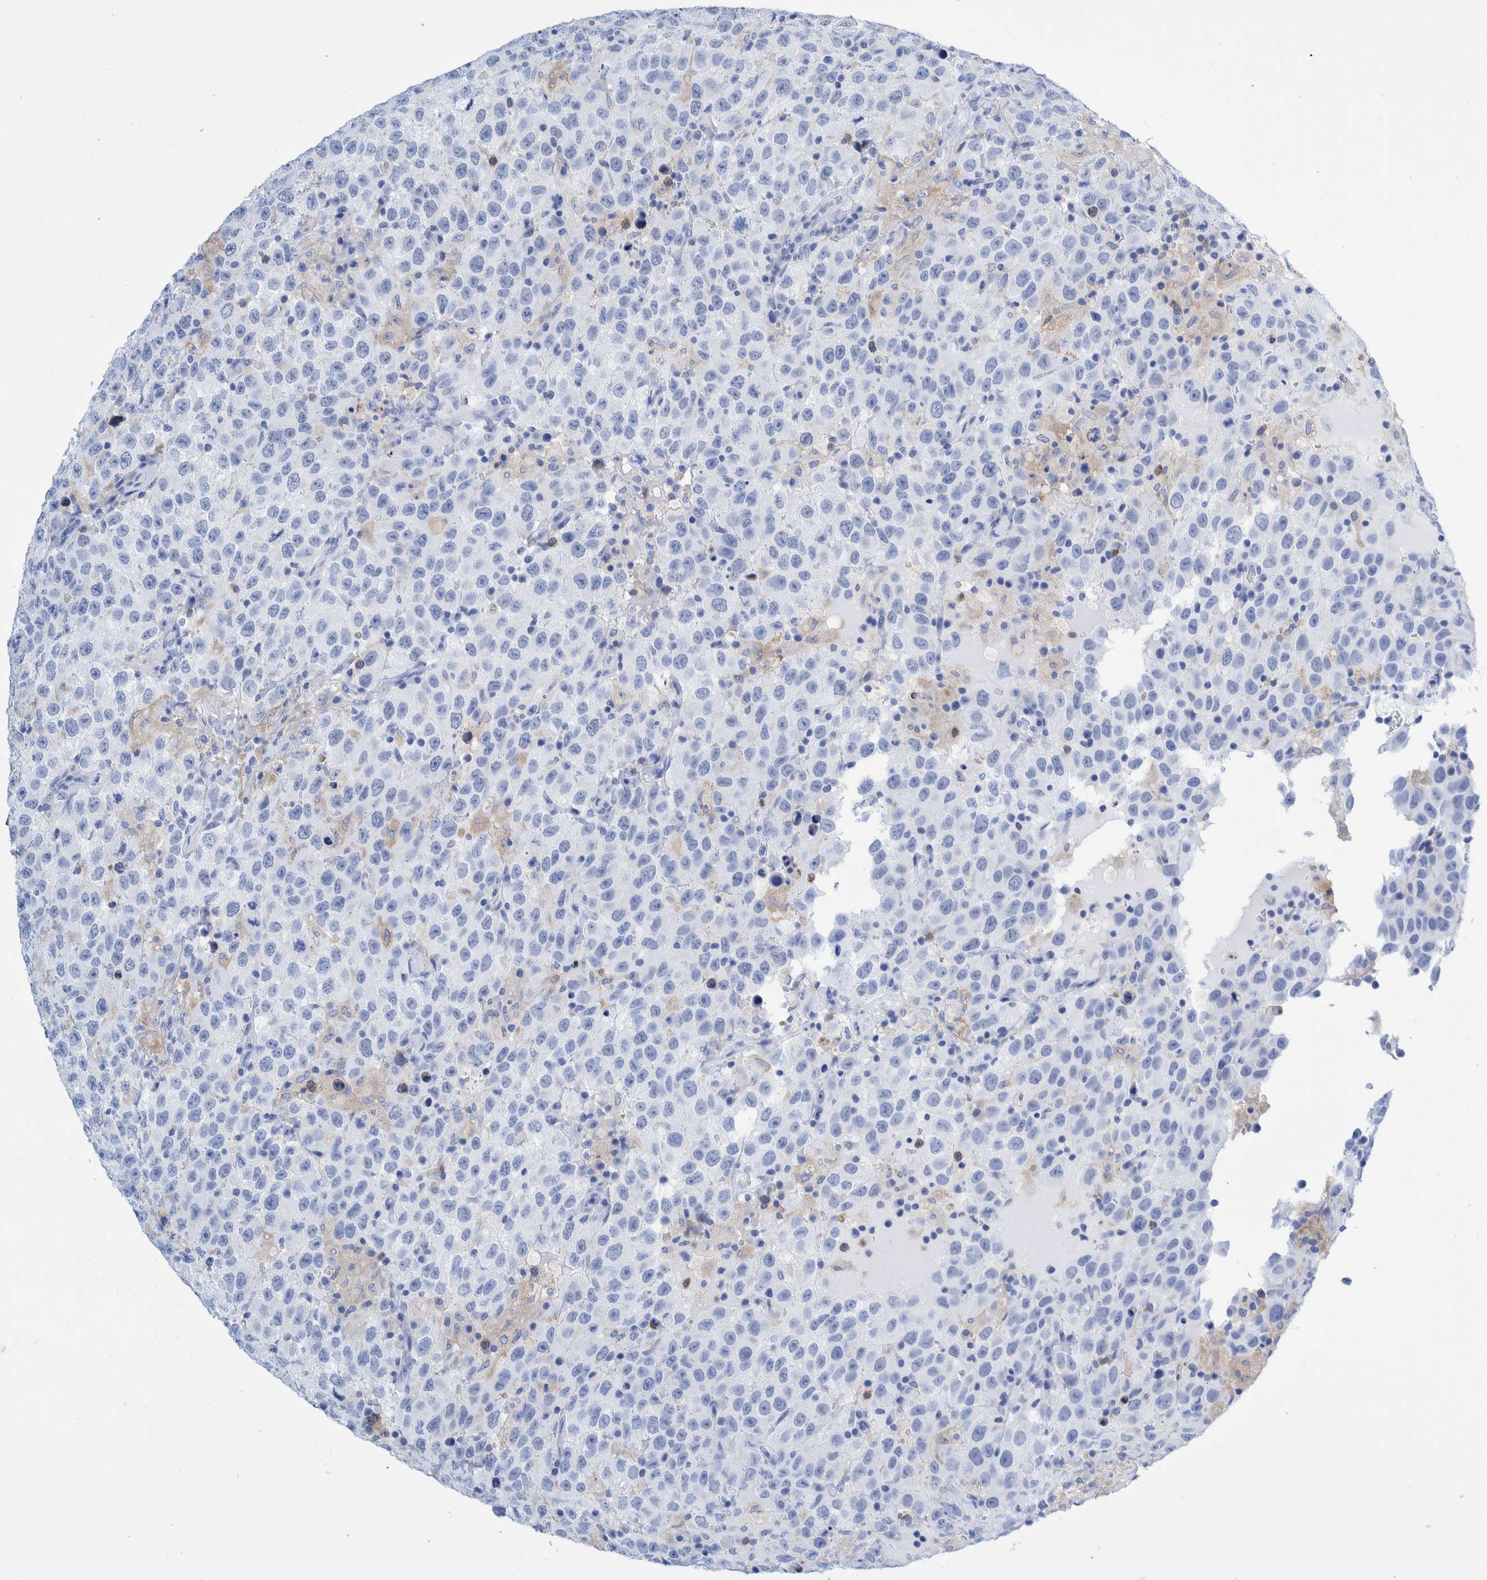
{"staining": {"intensity": "negative", "quantity": "none", "location": "none"}, "tissue": "testis cancer", "cell_type": "Tumor cells", "image_type": "cancer", "snomed": [{"axis": "morphology", "description": "Seminoma, NOS"}, {"axis": "topography", "description": "Testis"}], "caption": "DAB immunohistochemical staining of testis seminoma shows no significant positivity in tumor cells.", "gene": "KRT14", "patient": {"sex": "male", "age": 41}}